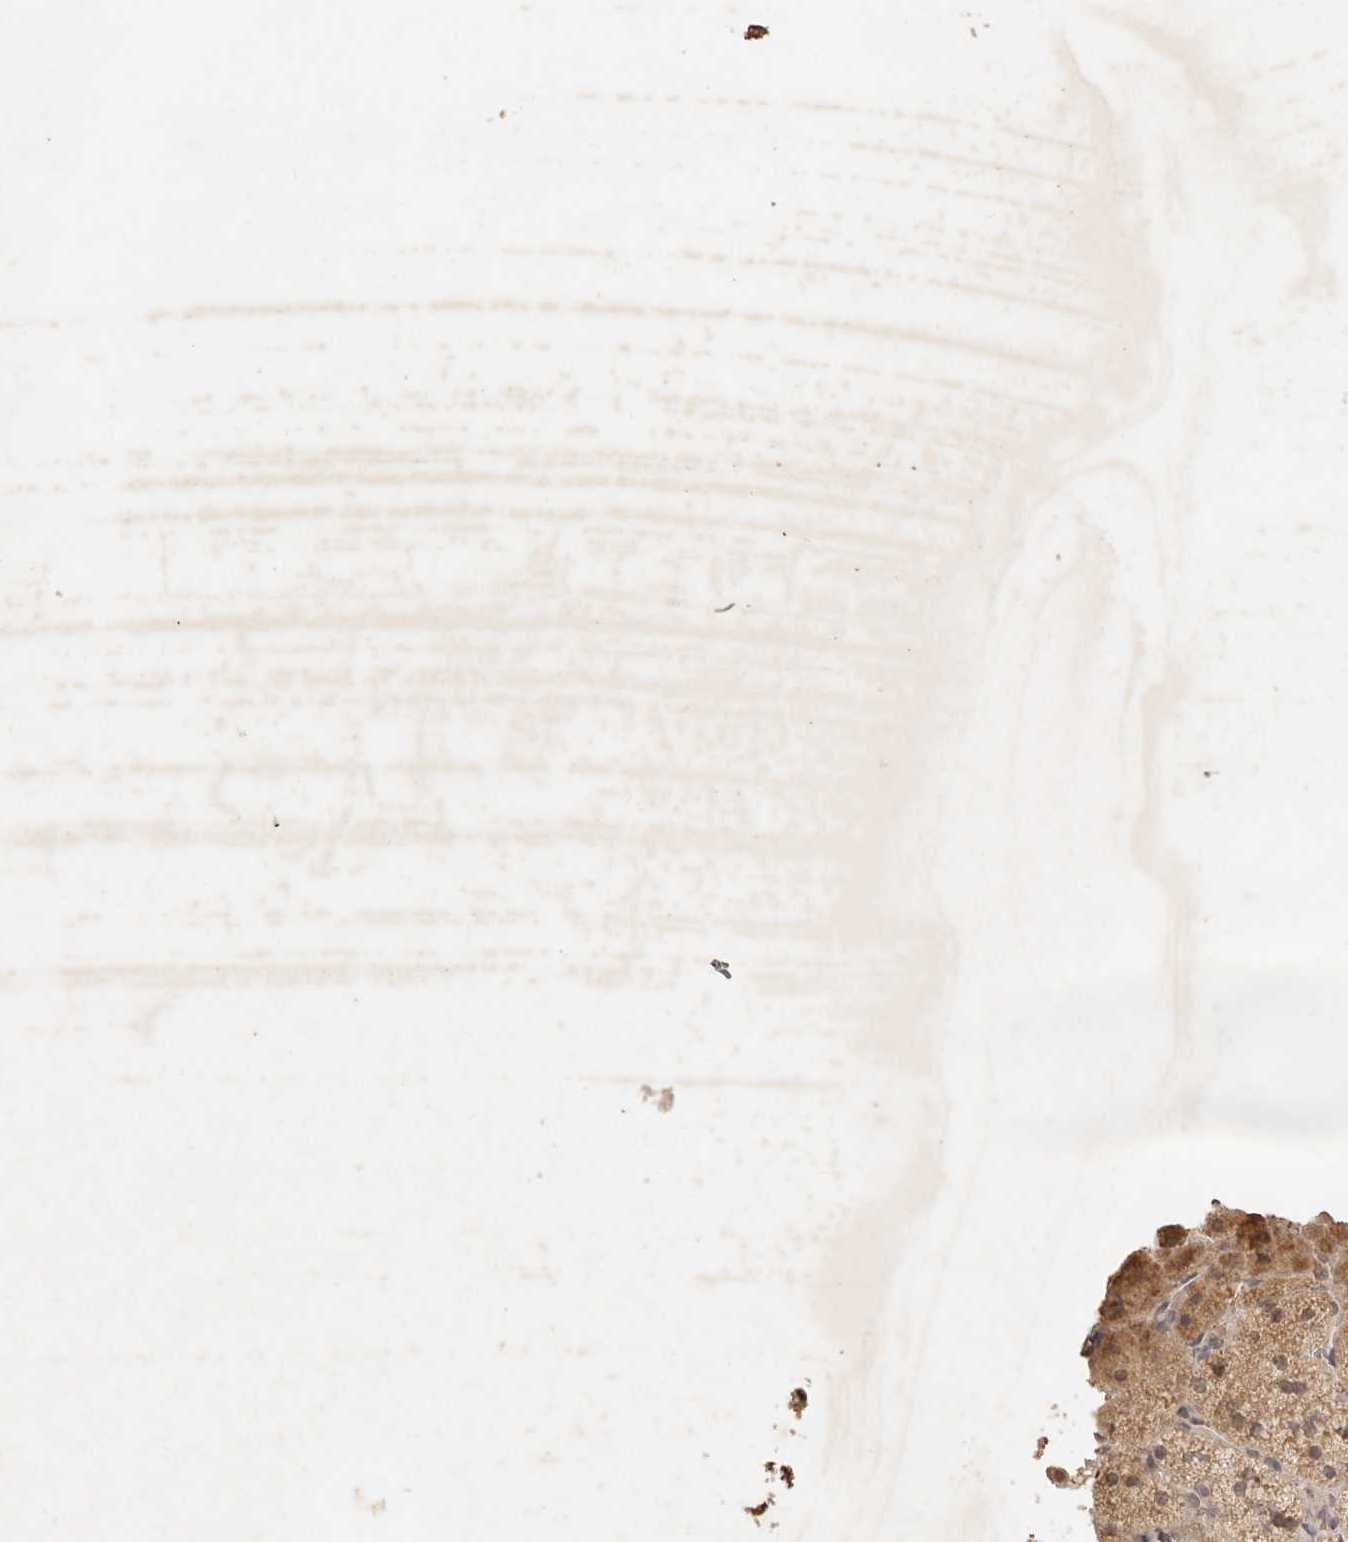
{"staining": {"intensity": "moderate", "quantity": ">75%", "location": "cytoplasmic/membranous"}, "tissue": "adrenal gland", "cell_type": "Glandular cells", "image_type": "normal", "snomed": [{"axis": "morphology", "description": "Normal tissue, NOS"}, {"axis": "topography", "description": "Adrenal gland"}], "caption": "Protein expression analysis of benign adrenal gland reveals moderate cytoplasmic/membranous staining in about >75% of glandular cells. Using DAB (3,3'-diaminobenzidine) (brown) and hematoxylin (blue) stains, captured at high magnification using brightfield microscopy.", "gene": "LMO4", "patient": {"sex": "female", "age": 44}}